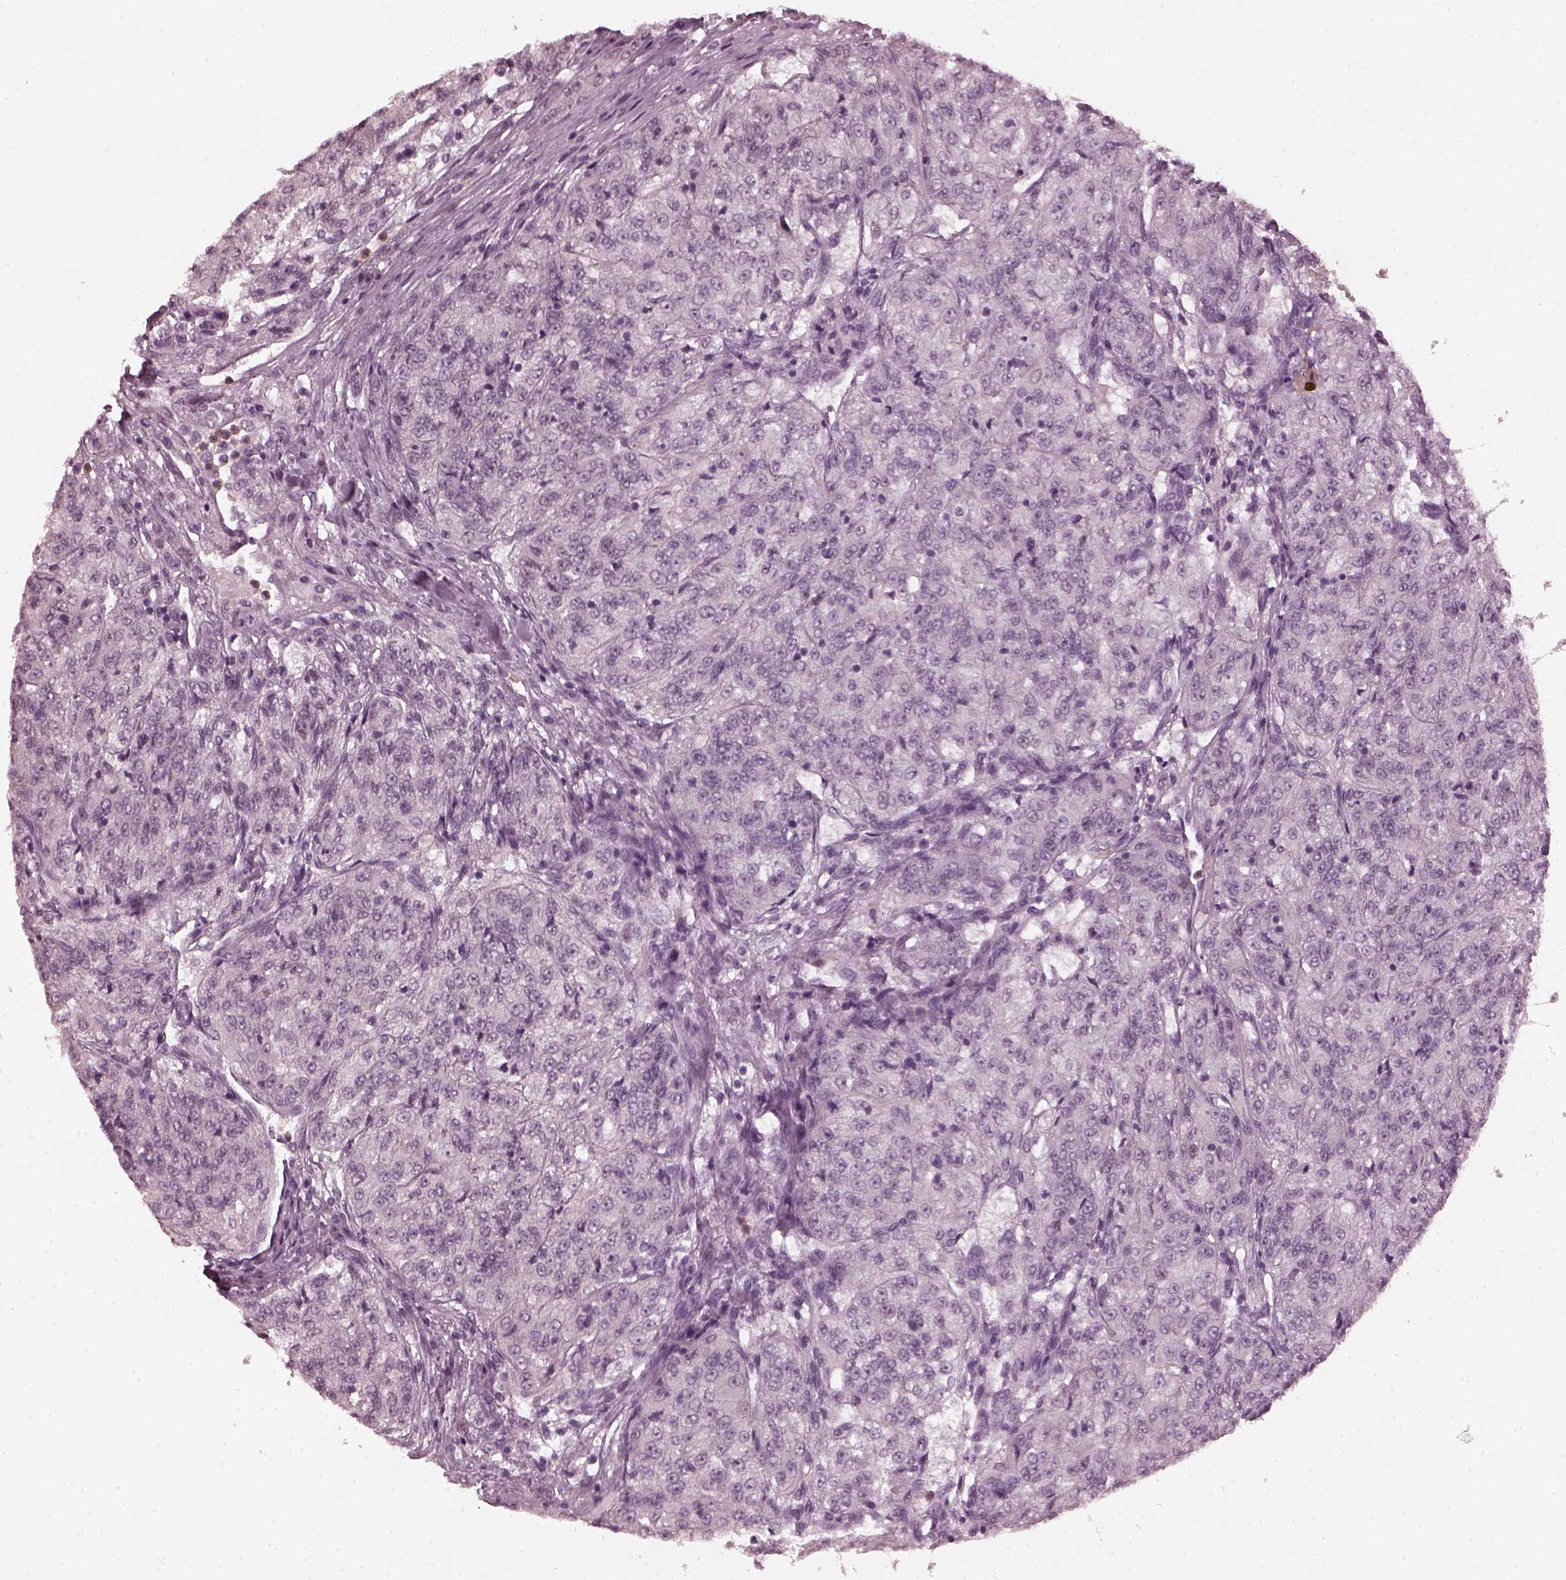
{"staining": {"intensity": "negative", "quantity": "none", "location": "none"}, "tissue": "renal cancer", "cell_type": "Tumor cells", "image_type": "cancer", "snomed": [{"axis": "morphology", "description": "Adenocarcinoma, NOS"}, {"axis": "topography", "description": "Kidney"}], "caption": "IHC of renal cancer demonstrates no staining in tumor cells.", "gene": "CCDC170", "patient": {"sex": "female", "age": 63}}